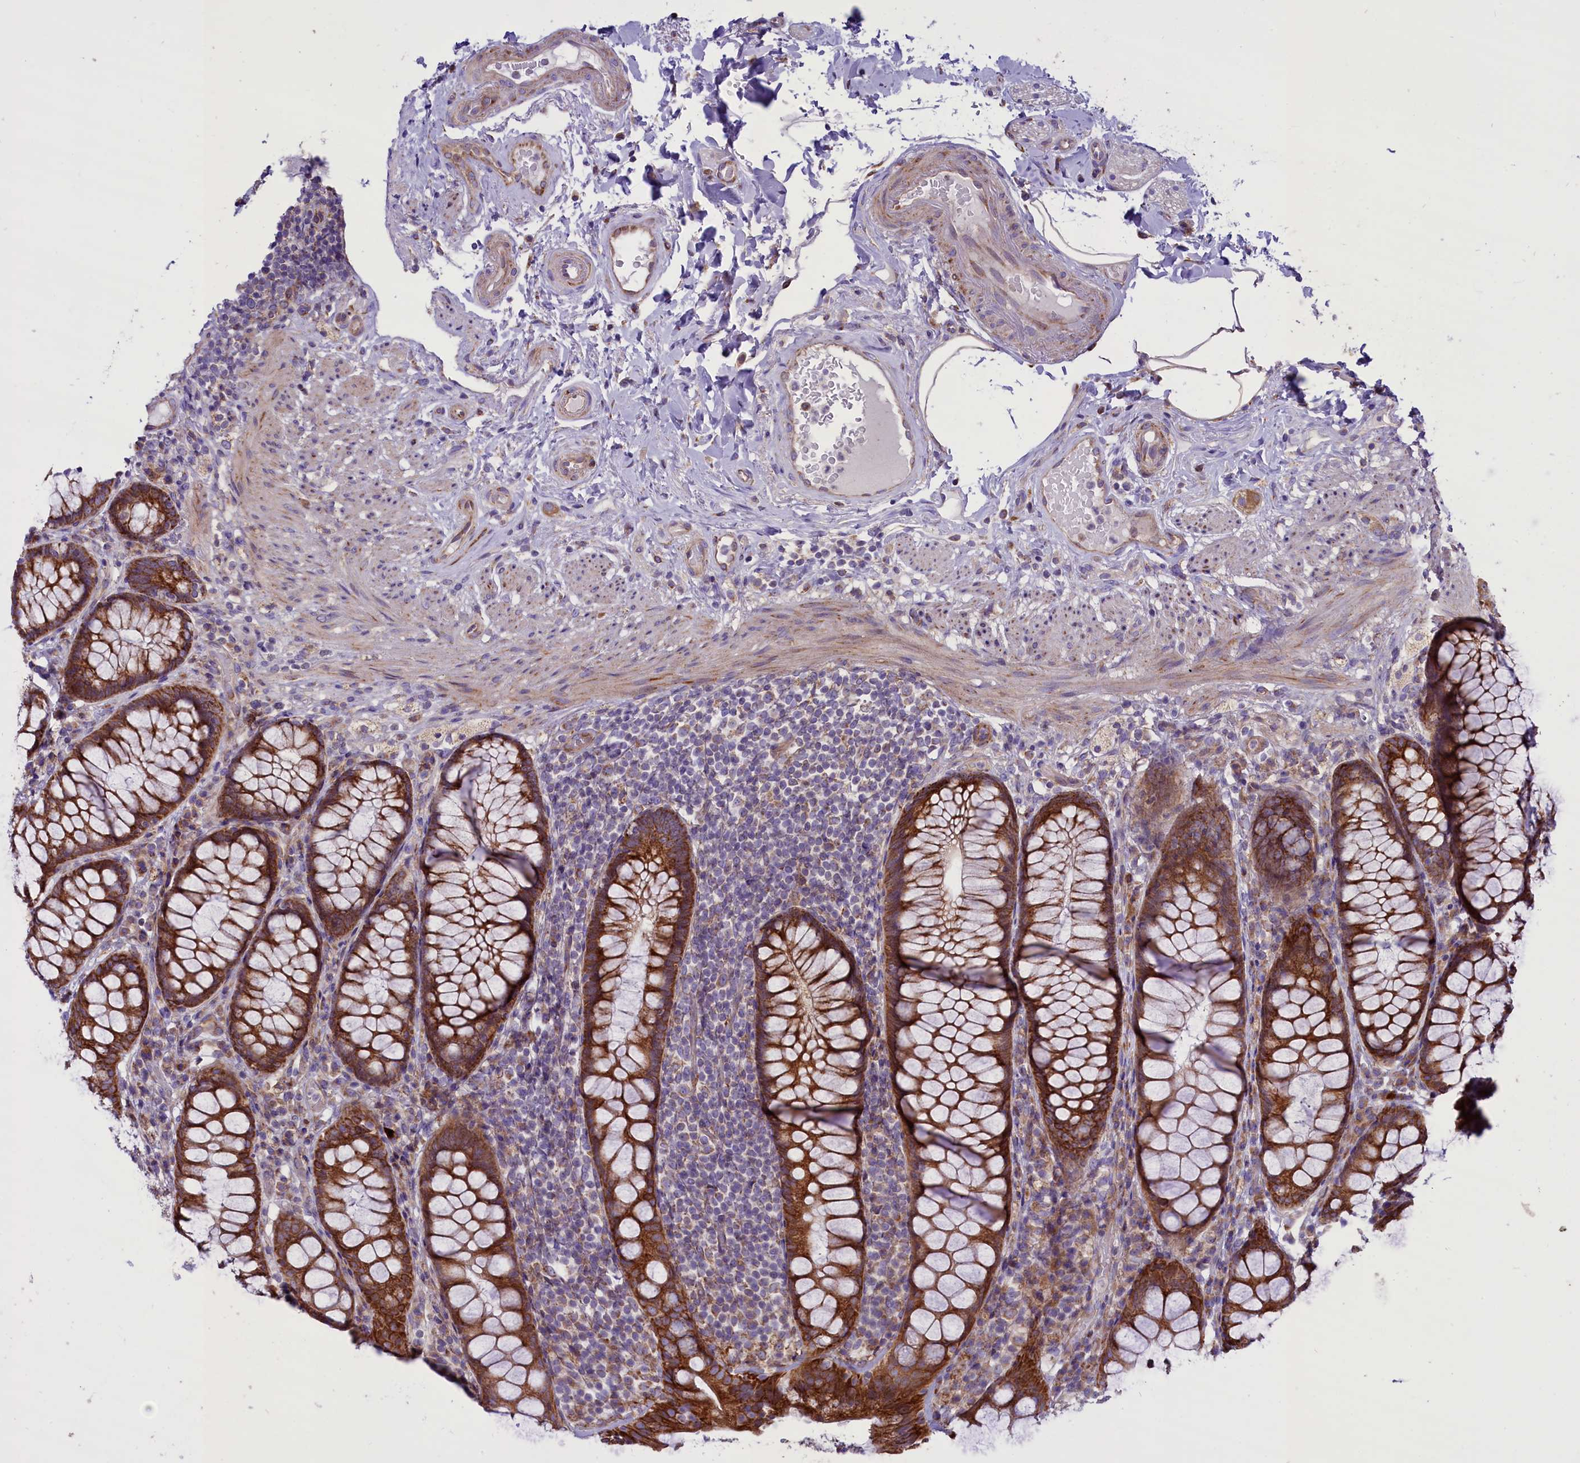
{"staining": {"intensity": "strong", "quantity": ">75%", "location": "cytoplasmic/membranous"}, "tissue": "rectum", "cell_type": "Glandular cells", "image_type": "normal", "snomed": [{"axis": "morphology", "description": "Normal tissue, NOS"}, {"axis": "topography", "description": "Rectum"}], "caption": "Protein analysis of benign rectum exhibits strong cytoplasmic/membranous positivity in approximately >75% of glandular cells. The protein is stained brown, and the nuclei are stained in blue (DAB IHC with brightfield microscopy, high magnification).", "gene": "PTPRU", "patient": {"sex": "male", "age": 83}}